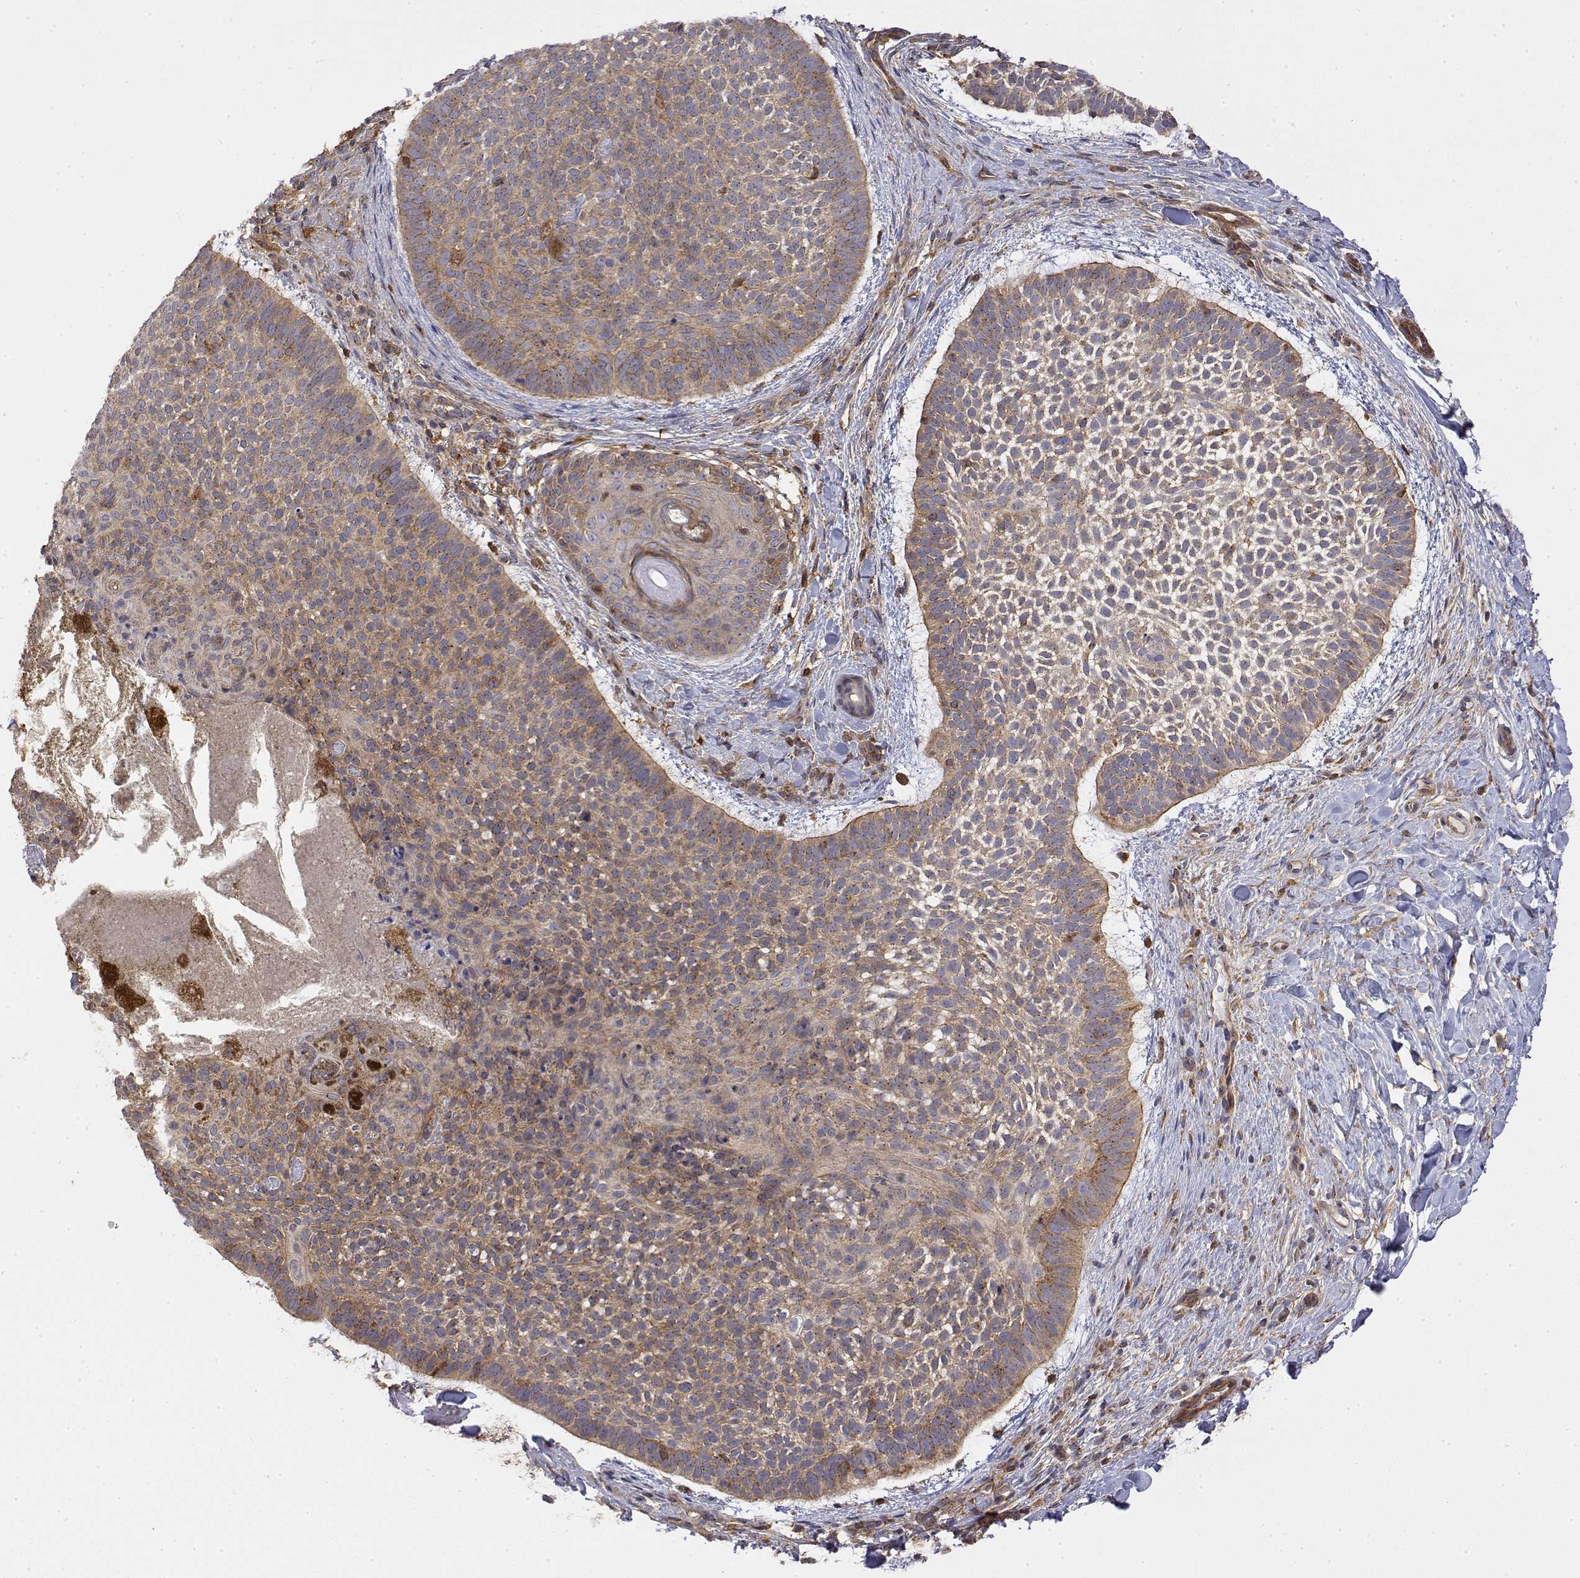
{"staining": {"intensity": "weak", "quantity": ">75%", "location": "cytoplasmic/membranous"}, "tissue": "skin cancer", "cell_type": "Tumor cells", "image_type": "cancer", "snomed": [{"axis": "morphology", "description": "Basal cell carcinoma"}, {"axis": "topography", "description": "Skin"}, {"axis": "topography", "description": "Skin of face"}], "caption": "High-magnification brightfield microscopy of basal cell carcinoma (skin) stained with DAB (3,3'-diaminobenzidine) (brown) and counterstained with hematoxylin (blue). tumor cells exhibit weak cytoplasmic/membranous expression is identified in approximately>75% of cells.", "gene": "PACSIN2", "patient": {"sex": "male", "age": 73}}